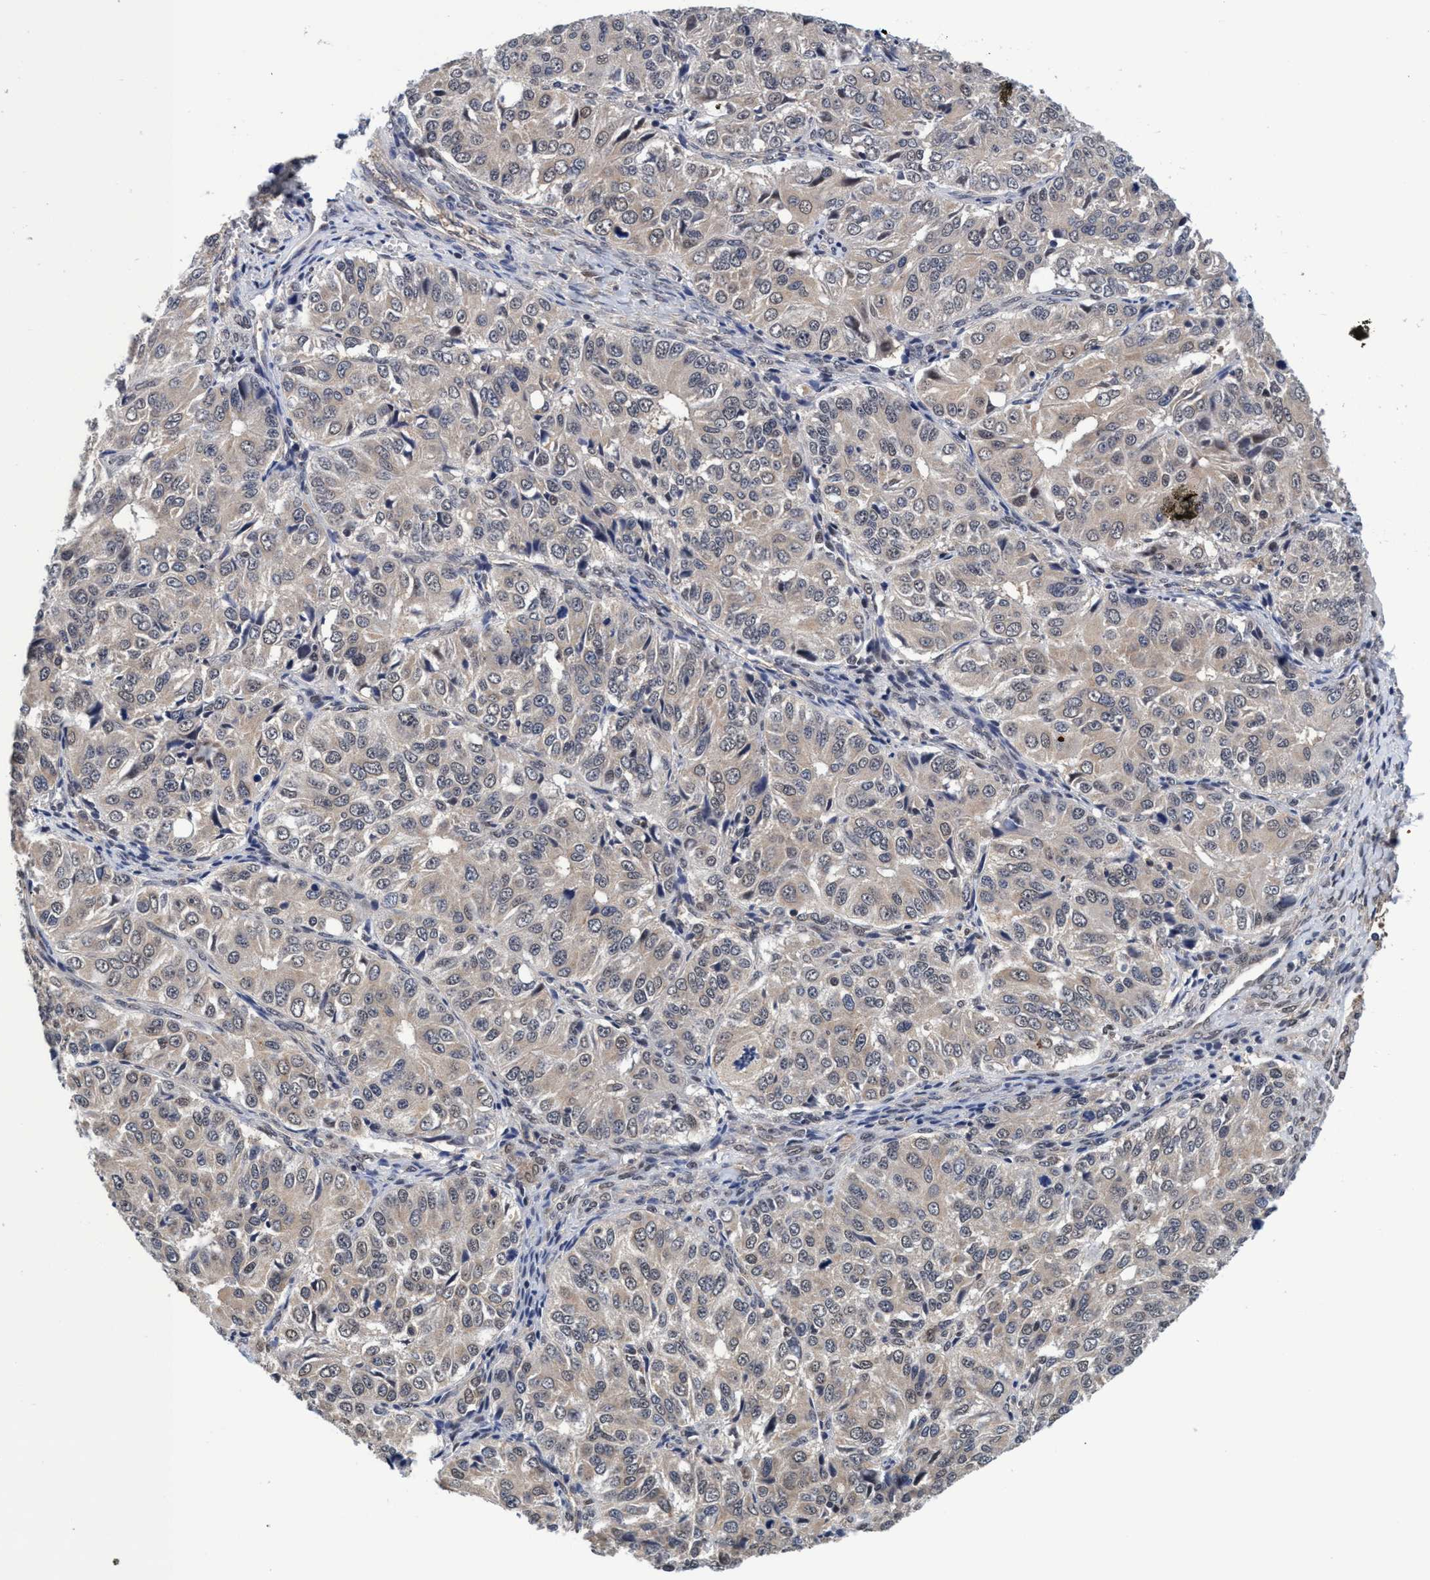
{"staining": {"intensity": "negative", "quantity": "none", "location": "none"}, "tissue": "ovarian cancer", "cell_type": "Tumor cells", "image_type": "cancer", "snomed": [{"axis": "morphology", "description": "Carcinoma, endometroid"}, {"axis": "topography", "description": "Ovary"}], "caption": "DAB immunohistochemical staining of human endometroid carcinoma (ovarian) shows no significant staining in tumor cells. The staining was performed using DAB to visualize the protein expression in brown, while the nuclei were stained in blue with hematoxylin (Magnification: 20x).", "gene": "PSMD12", "patient": {"sex": "female", "age": 51}}